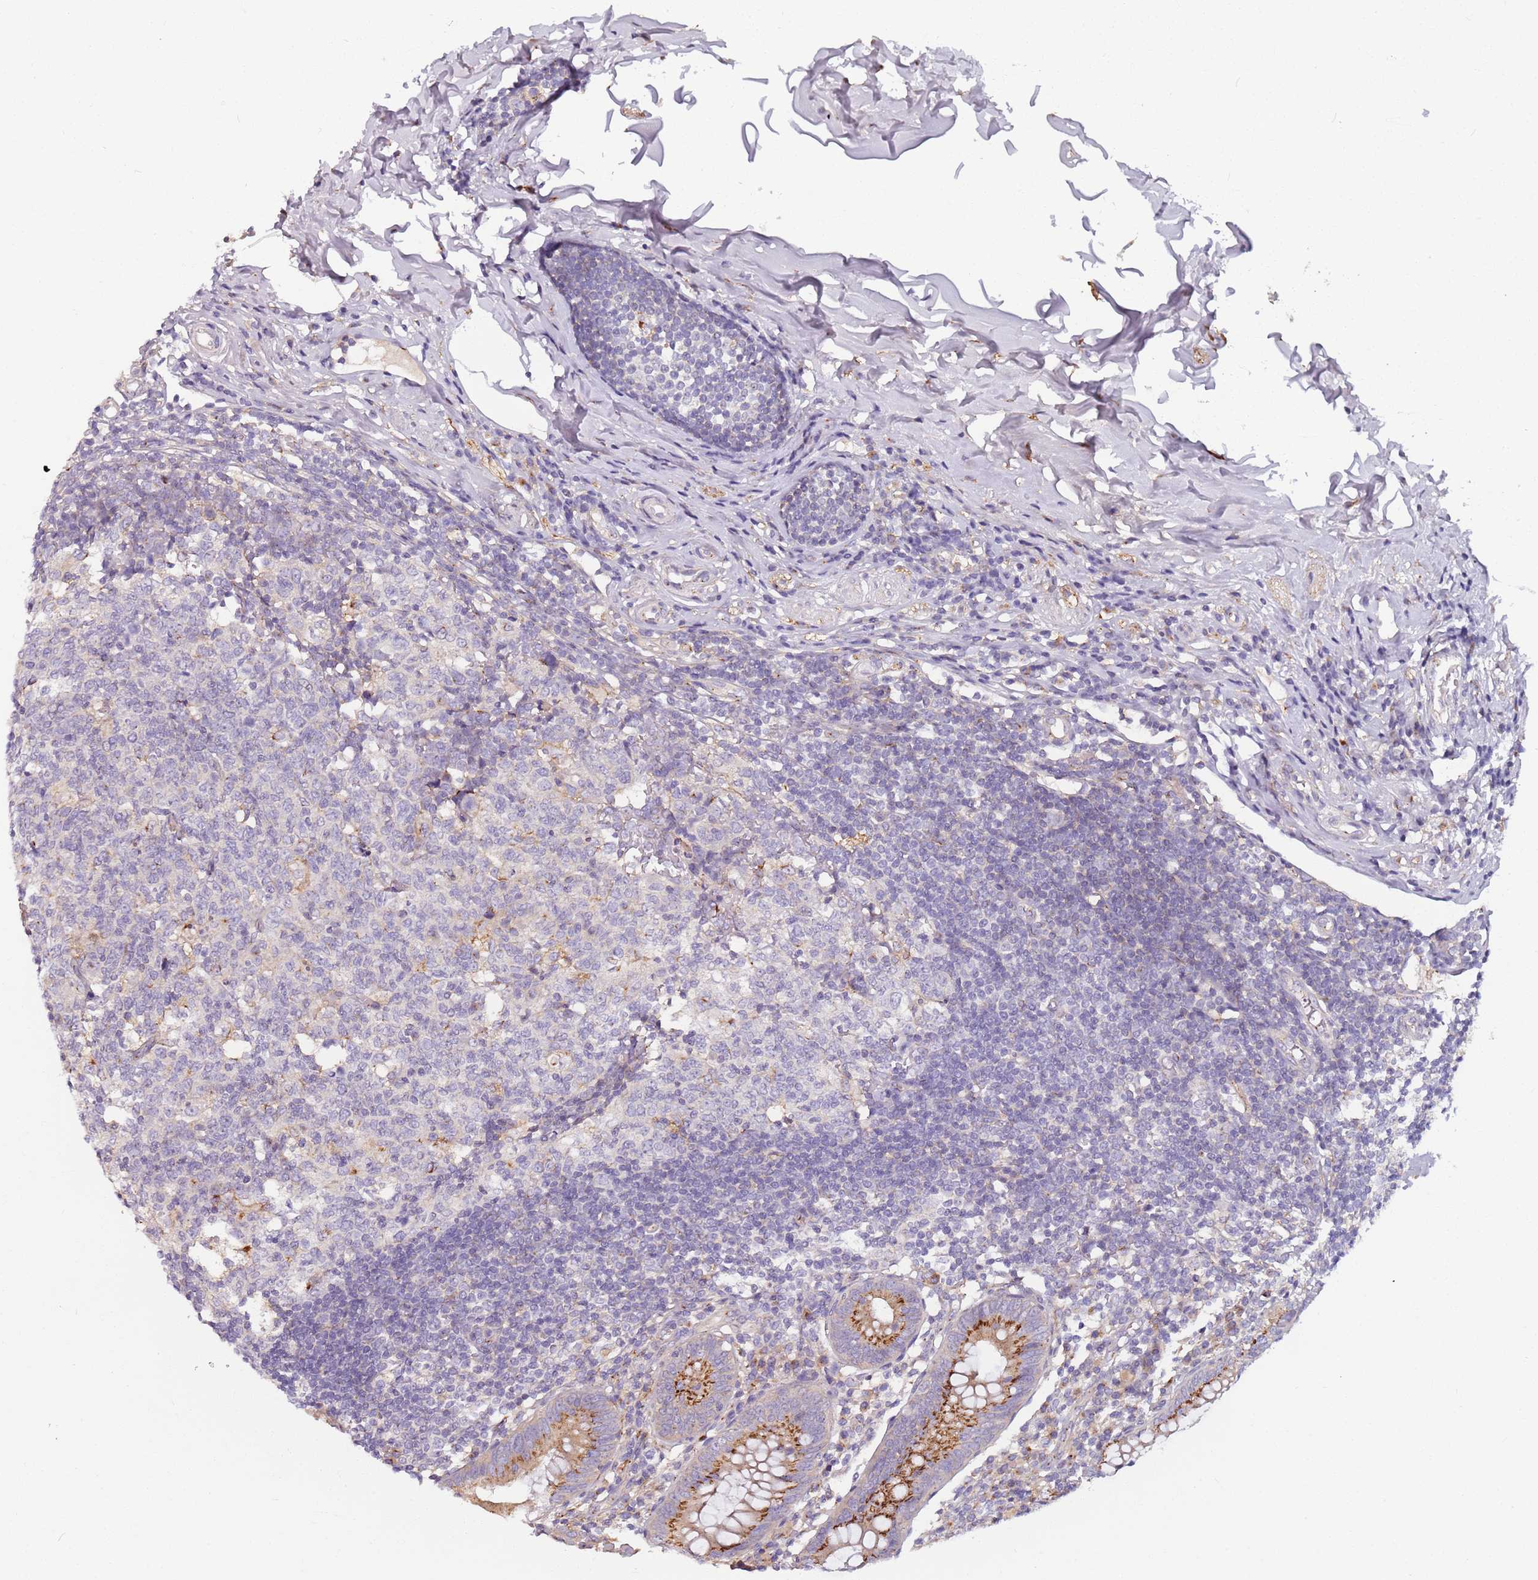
{"staining": {"intensity": "strong", "quantity": ">75%", "location": "cytoplasmic/membranous"}, "tissue": "appendix", "cell_type": "Glandular cells", "image_type": "normal", "snomed": [{"axis": "morphology", "description": "Normal tissue, NOS"}, {"axis": "topography", "description": "Appendix"}], "caption": "Immunohistochemistry (IHC) (DAB) staining of benign human appendix demonstrates strong cytoplasmic/membranous protein expression in about >75% of glandular cells. Nuclei are stained in blue.", "gene": "AKTIP", "patient": {"sex": "female", "age": 54}}